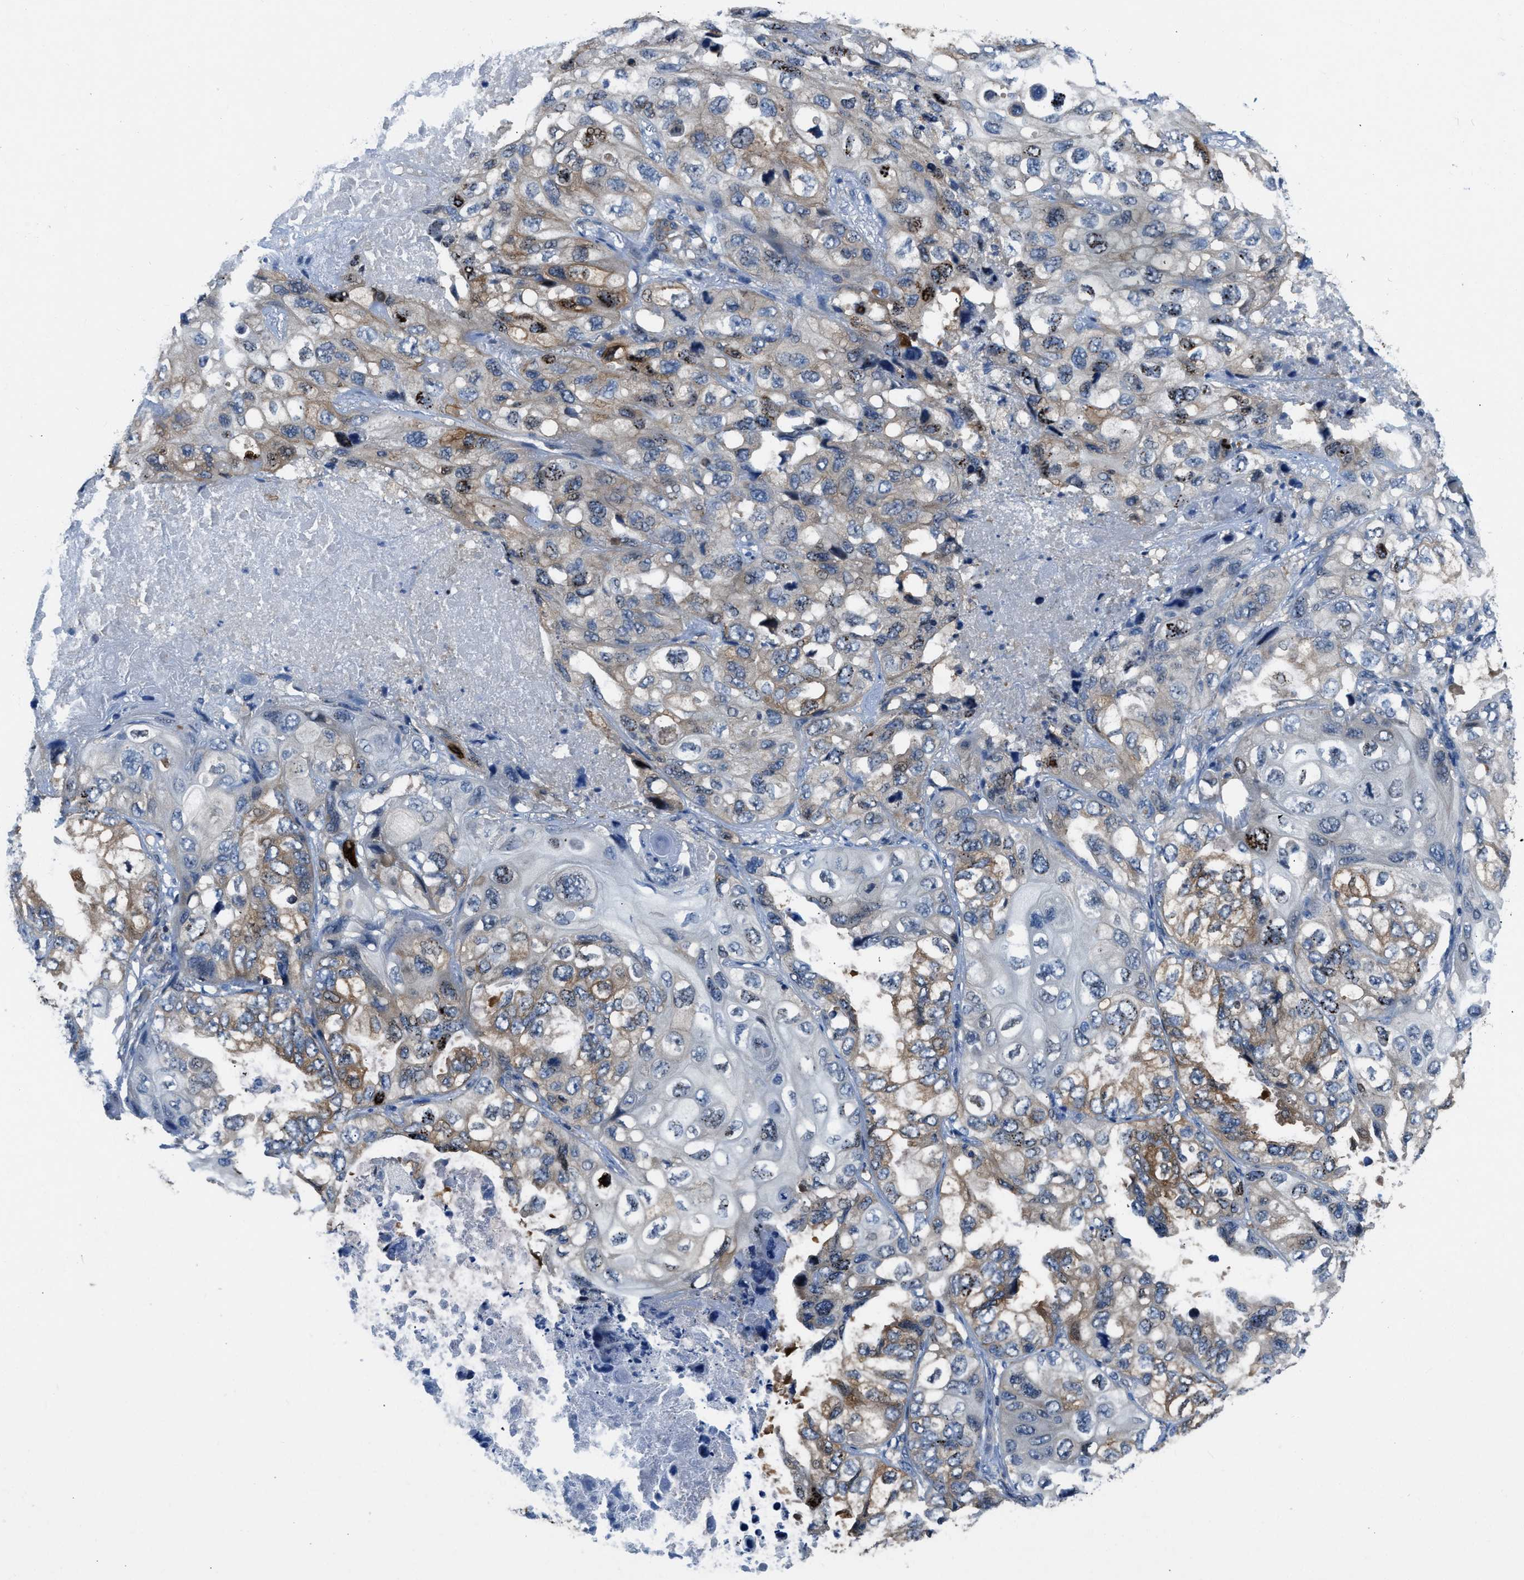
{"staining": {"intensity": "moderate", "quantity": "25%-75%", "location": "cytoplasmic/membranous"}, "tissue": "lung cancer", "cell_type": "Tumor cells", "image_type": "cancer", "snomed": [{"axis": "morphology", "description": "Squamous cell carcinoma, NOS"}, {"axis": "topography", "description": "Lung"}], "caption": "Immunohistochemistry (IHC) image of human lung squamous cell carcinoma stained for a protein (brown), which reveals medium levels of moderate cytoplasmic/membranous staining in approximately 25%-75% of tumor cells.", "gene": "PFKP", "patient": {"sex": "female", "age": 73}}